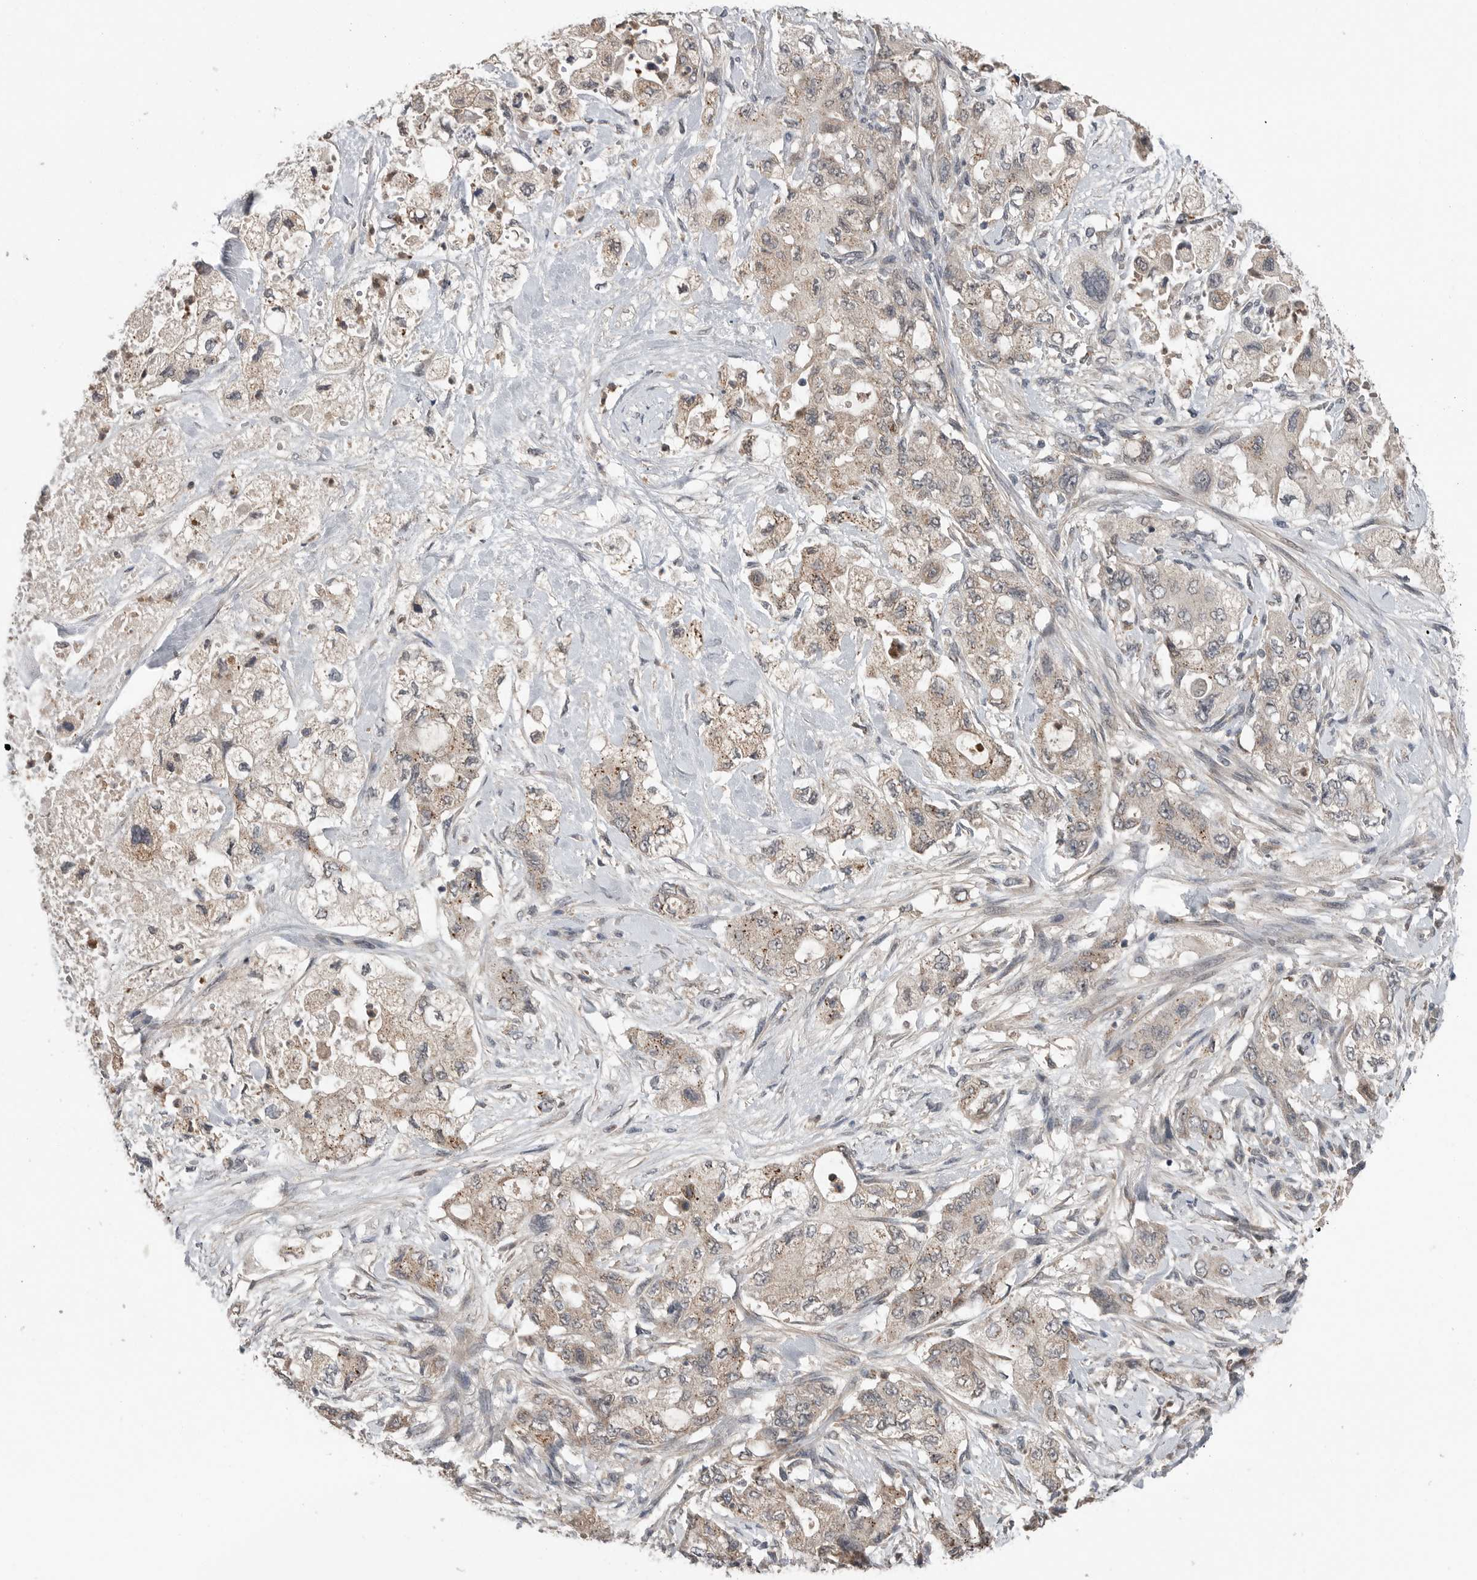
{"staining": {"intensity": "weak", "quantity": ">75%", "location": "cytoplasmic/membranous"}, "tissue": "pancreatic cancer", "cell_type": "Tumor cells", "image_type": "cancer", "snomed": [{"axis": "morphology", "description": "Adenocarcinoma, NOS"}, {"axis": "topography", "description": "Pancreas"}], "caption": "A brown stain highlights weak cytoplasmic/membranous staining of a protein in human pancreatic adenocarcinoma tumor cells.", "gene": "SCP2", "patient": {"sex": "female", "age": 73}}